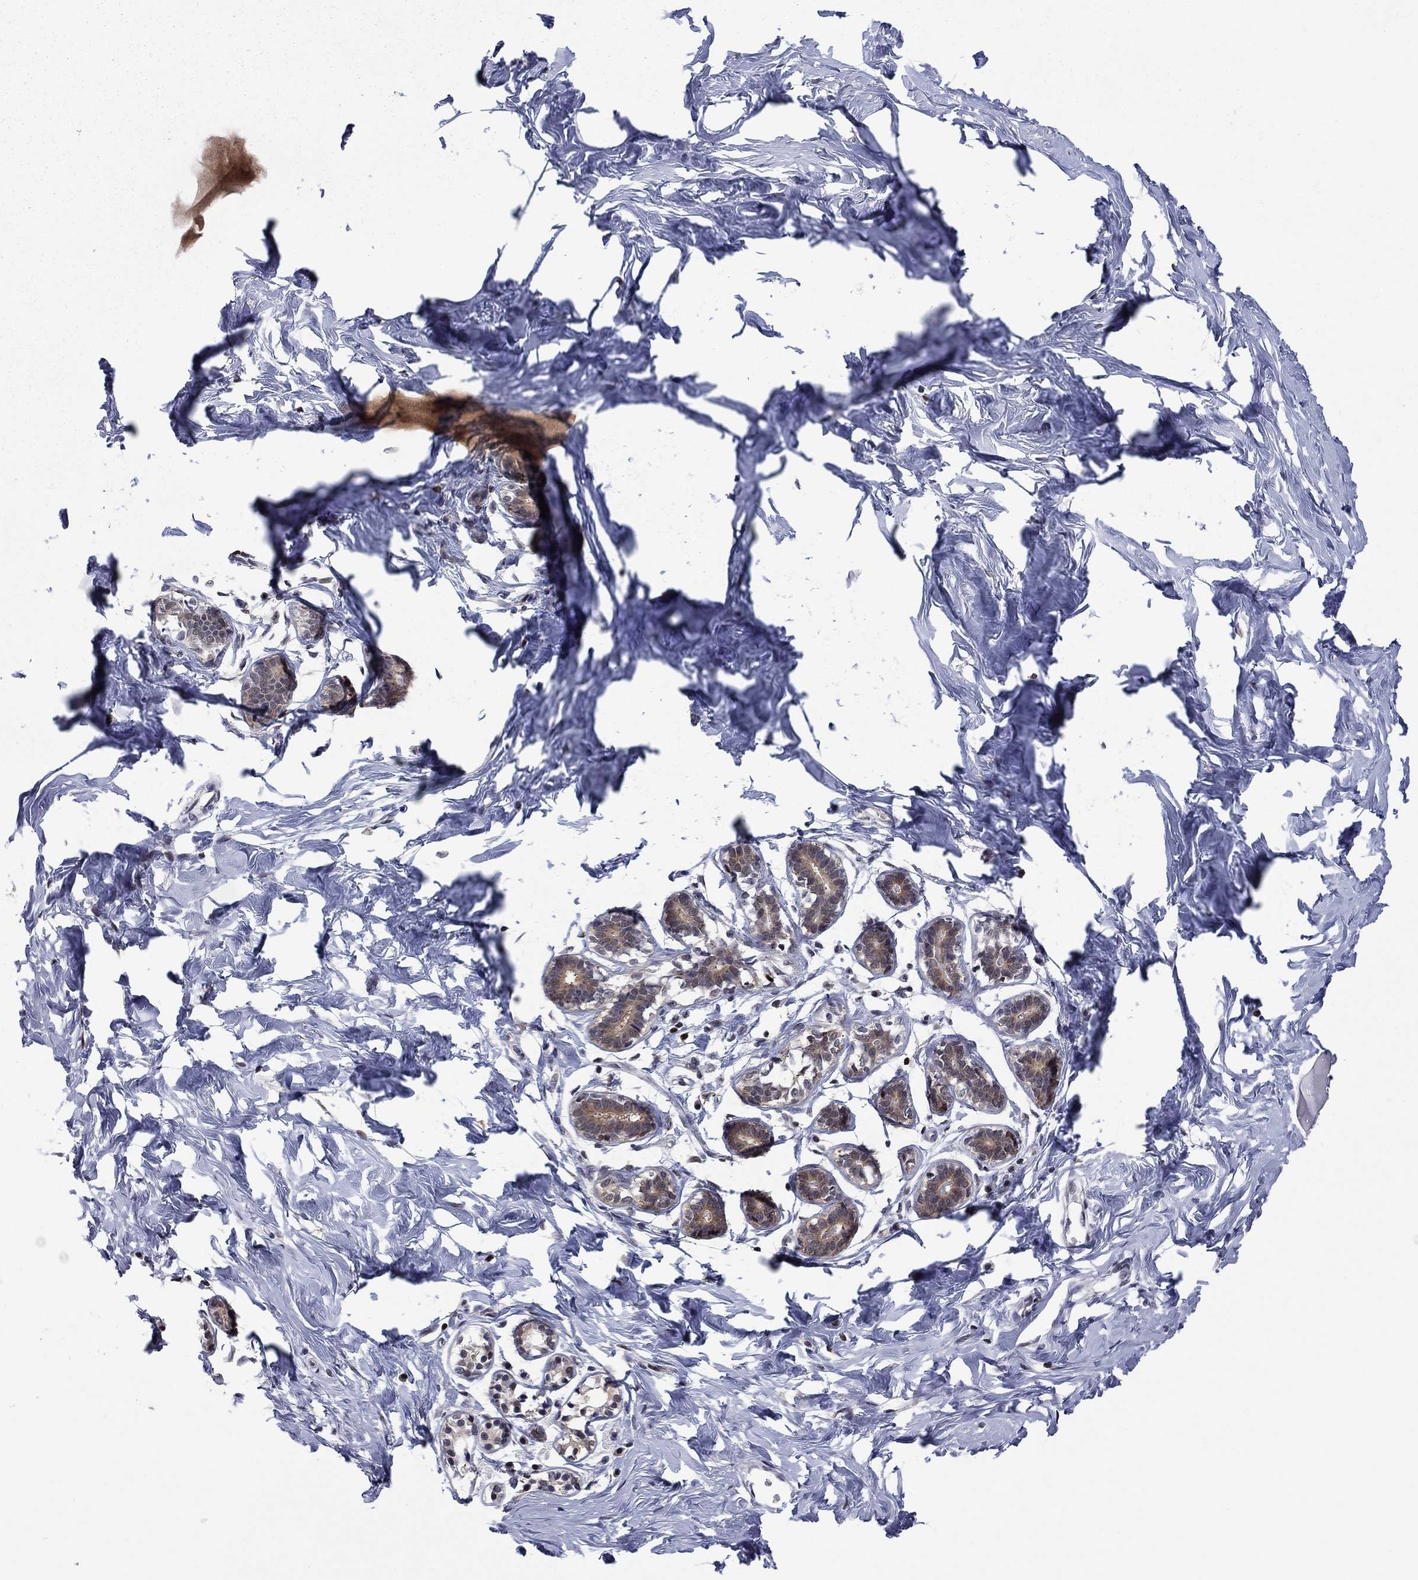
{"staining": {"intensity": "negative", "quantity": "none", "location": "none"}, "tissue": "breast", "cell_type": "Adipocytes", "image_type": "normal", "snomed": [{"axis": "morphology", "description": "Normal tissue, NOS"}, {"axis": "morphology", "description": "Lobular carcinoma, in situ"}, {"axis": "topography", "description": "Breast"}], "caption": "Breast stained for a protein using immunohistochemistry (IHC) exhibits no expression adipocytes.", "gene": "PSMD2", "patient": {"sex": "female", "age": 35}}